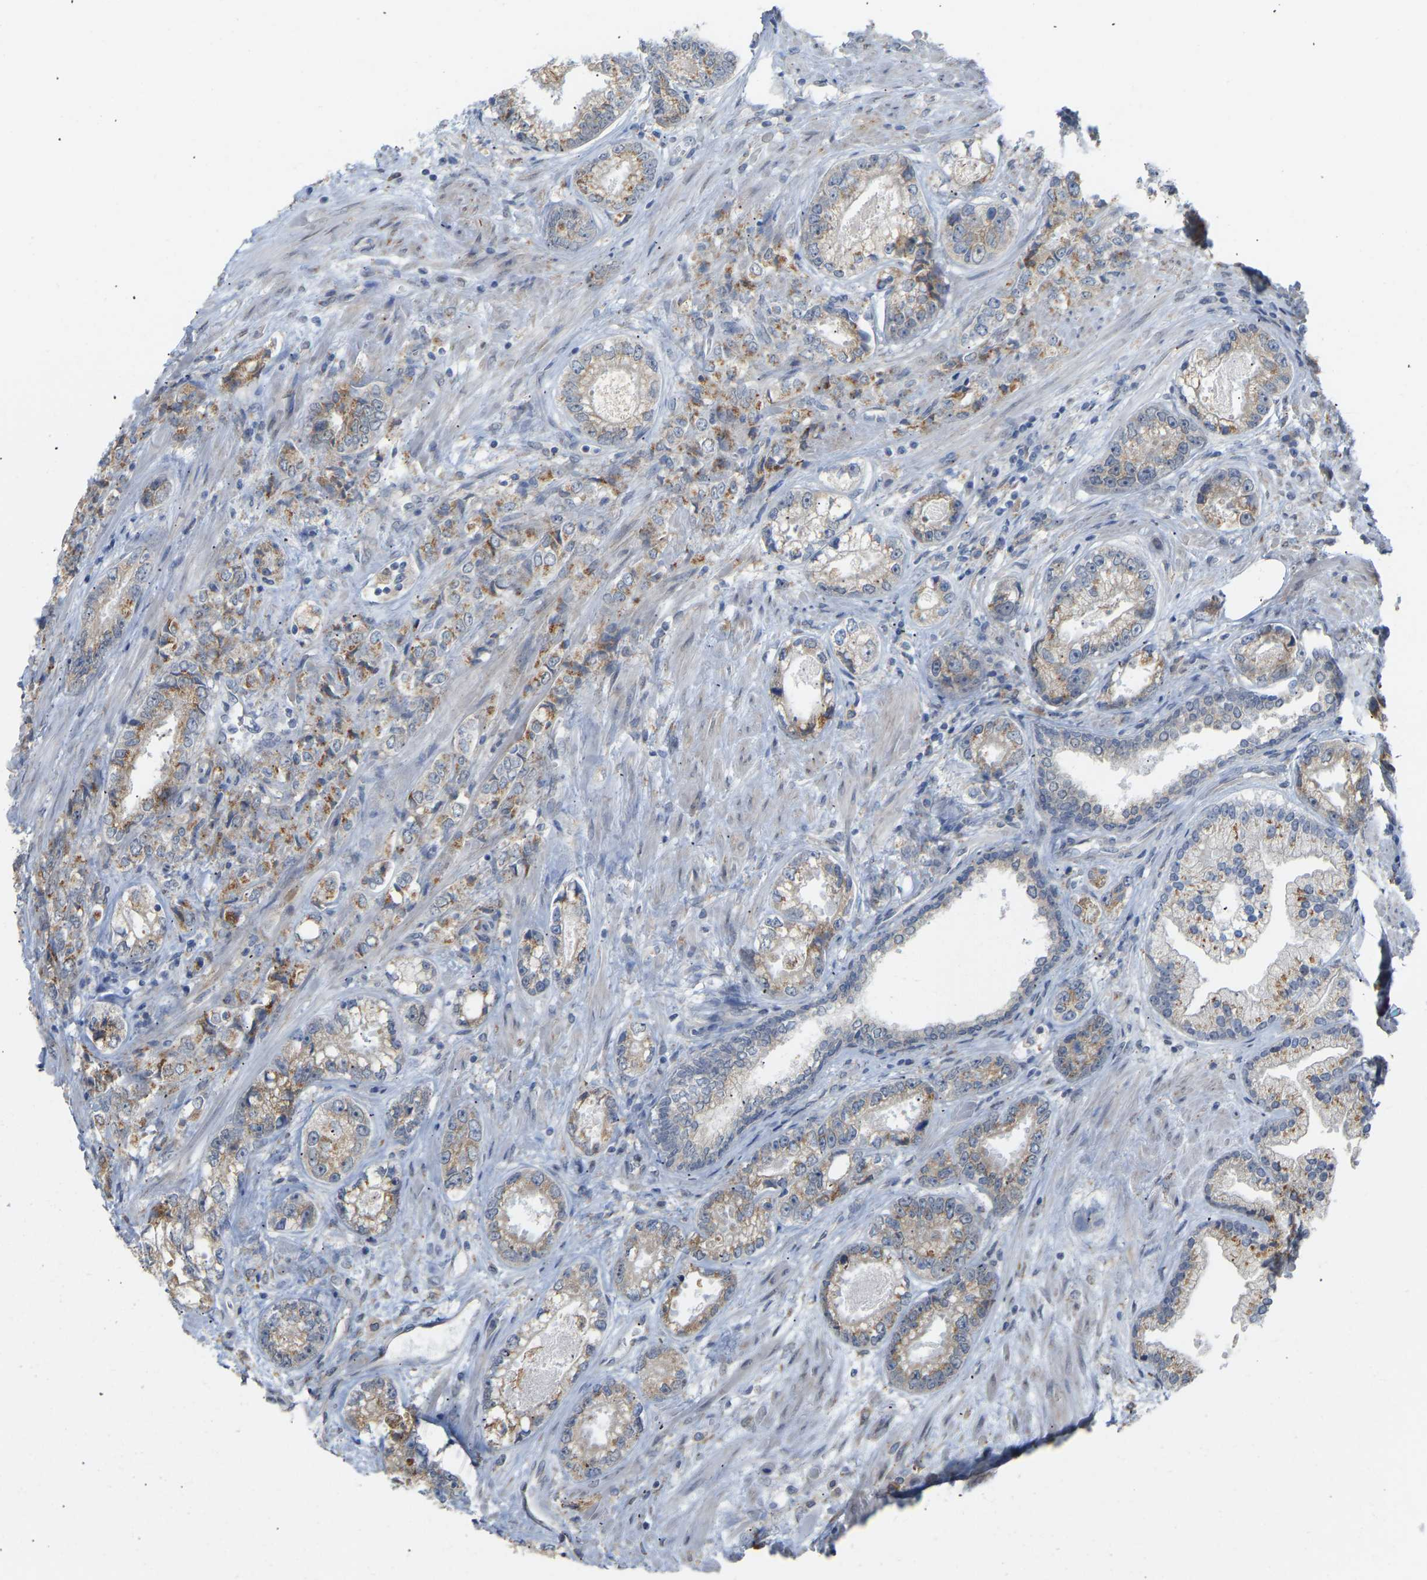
{"staining": {"intensity": "moderate", "quantity": "25%-75%", "location": "cytoplasmic/membranous"}, "tissue": "prostate cancer", "cell_type": "Tumor cells", "image_type": "cancer", "snomed": [{"axis": "morphology", "description": "Adenocarcinoma, High grade"}, {"axis": "topography", "description": "Prostate"}], "caption": "Moderate cytoplasmic/membranous positivity for a protein is identified in about 25%-75% of tumor cells of high-grade adenocarcinoma (prostate) using immunohistochemistry.", "gene": "BEND3", "patient": {"sex": "male", "age": 61}}